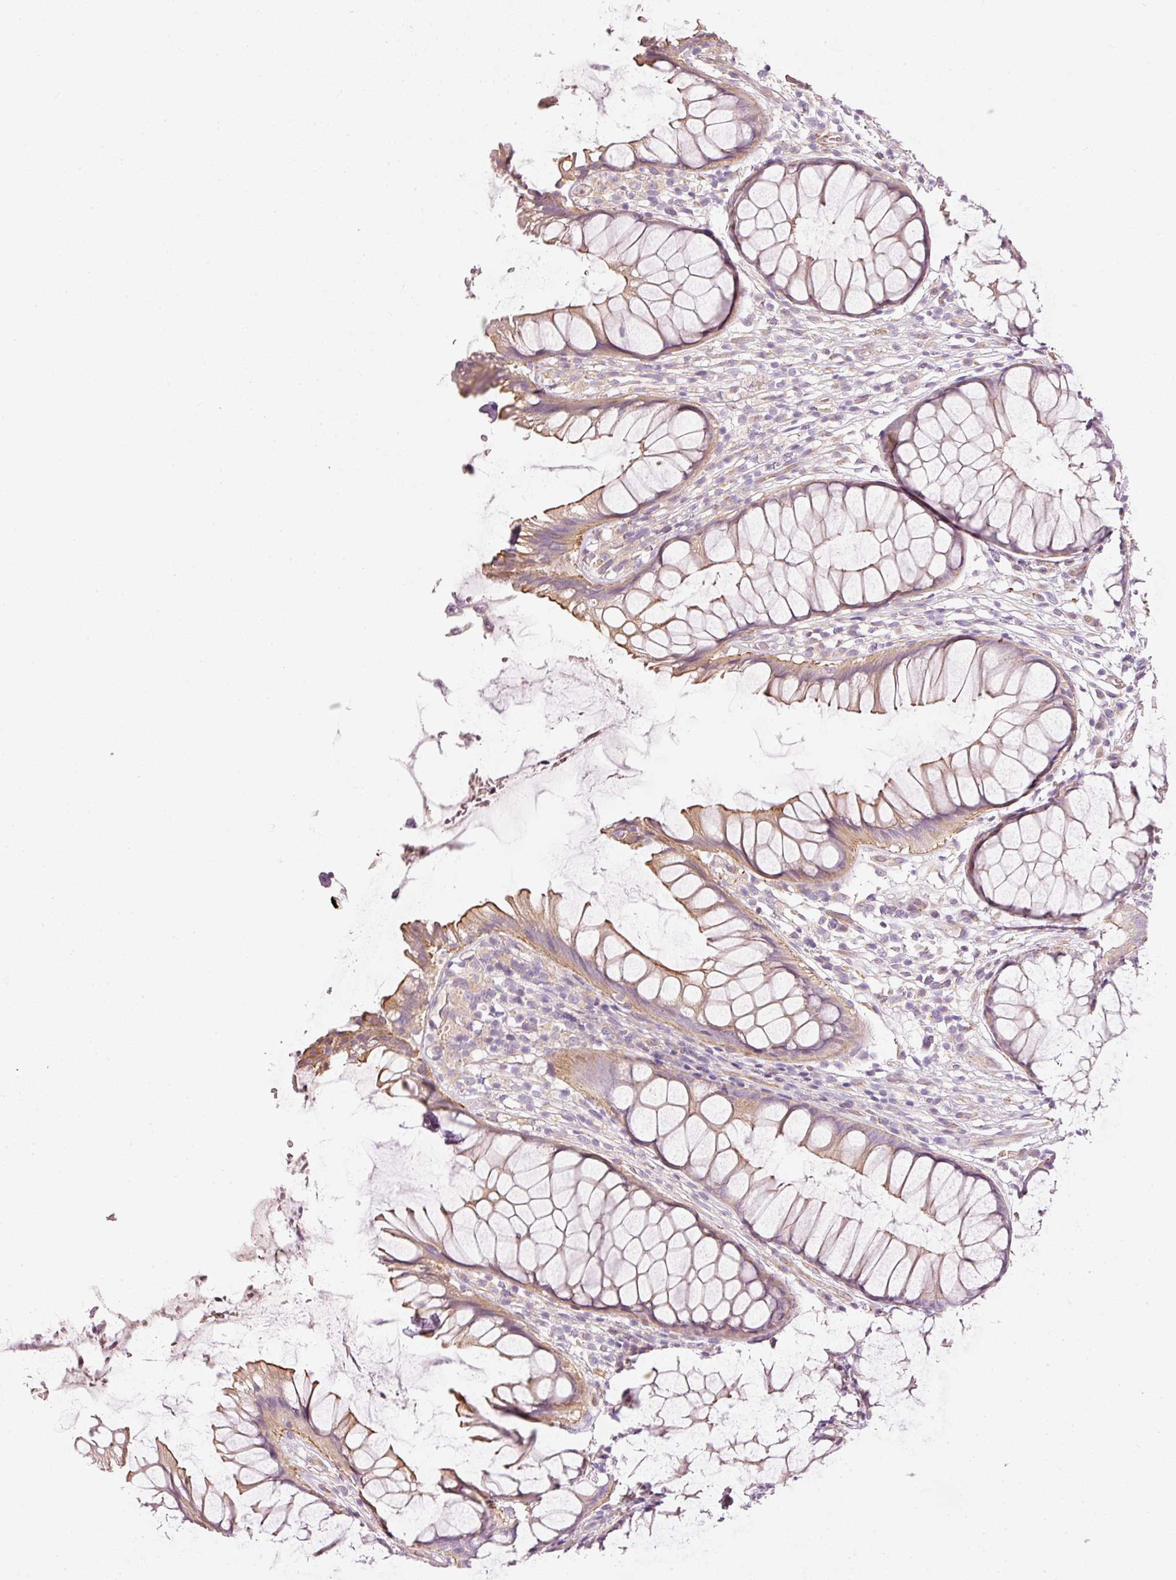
{"staining": {"intensity": "moderate", "quantity": ">75%", "location": "cytoplasmic/membranous"}, "tissue": "rectum", "cell_type": "Glandular cells", "image_type": "normal", "snomed": [{"axis": "morphology", "description": "Normal tissue, NOS"}, {"axis": "topography", "description": "Smooth muscle"}, {"axis": "topography", "description": "Rectum"}], "caption": "Immunohistochemical staining of normal rectum shows >75% levels of moderate cytoplasmic/membranous protein staining in about >75% of glandular cells.", "gene": "OSR2", "patient": {"sex": "male", "age": 53}}